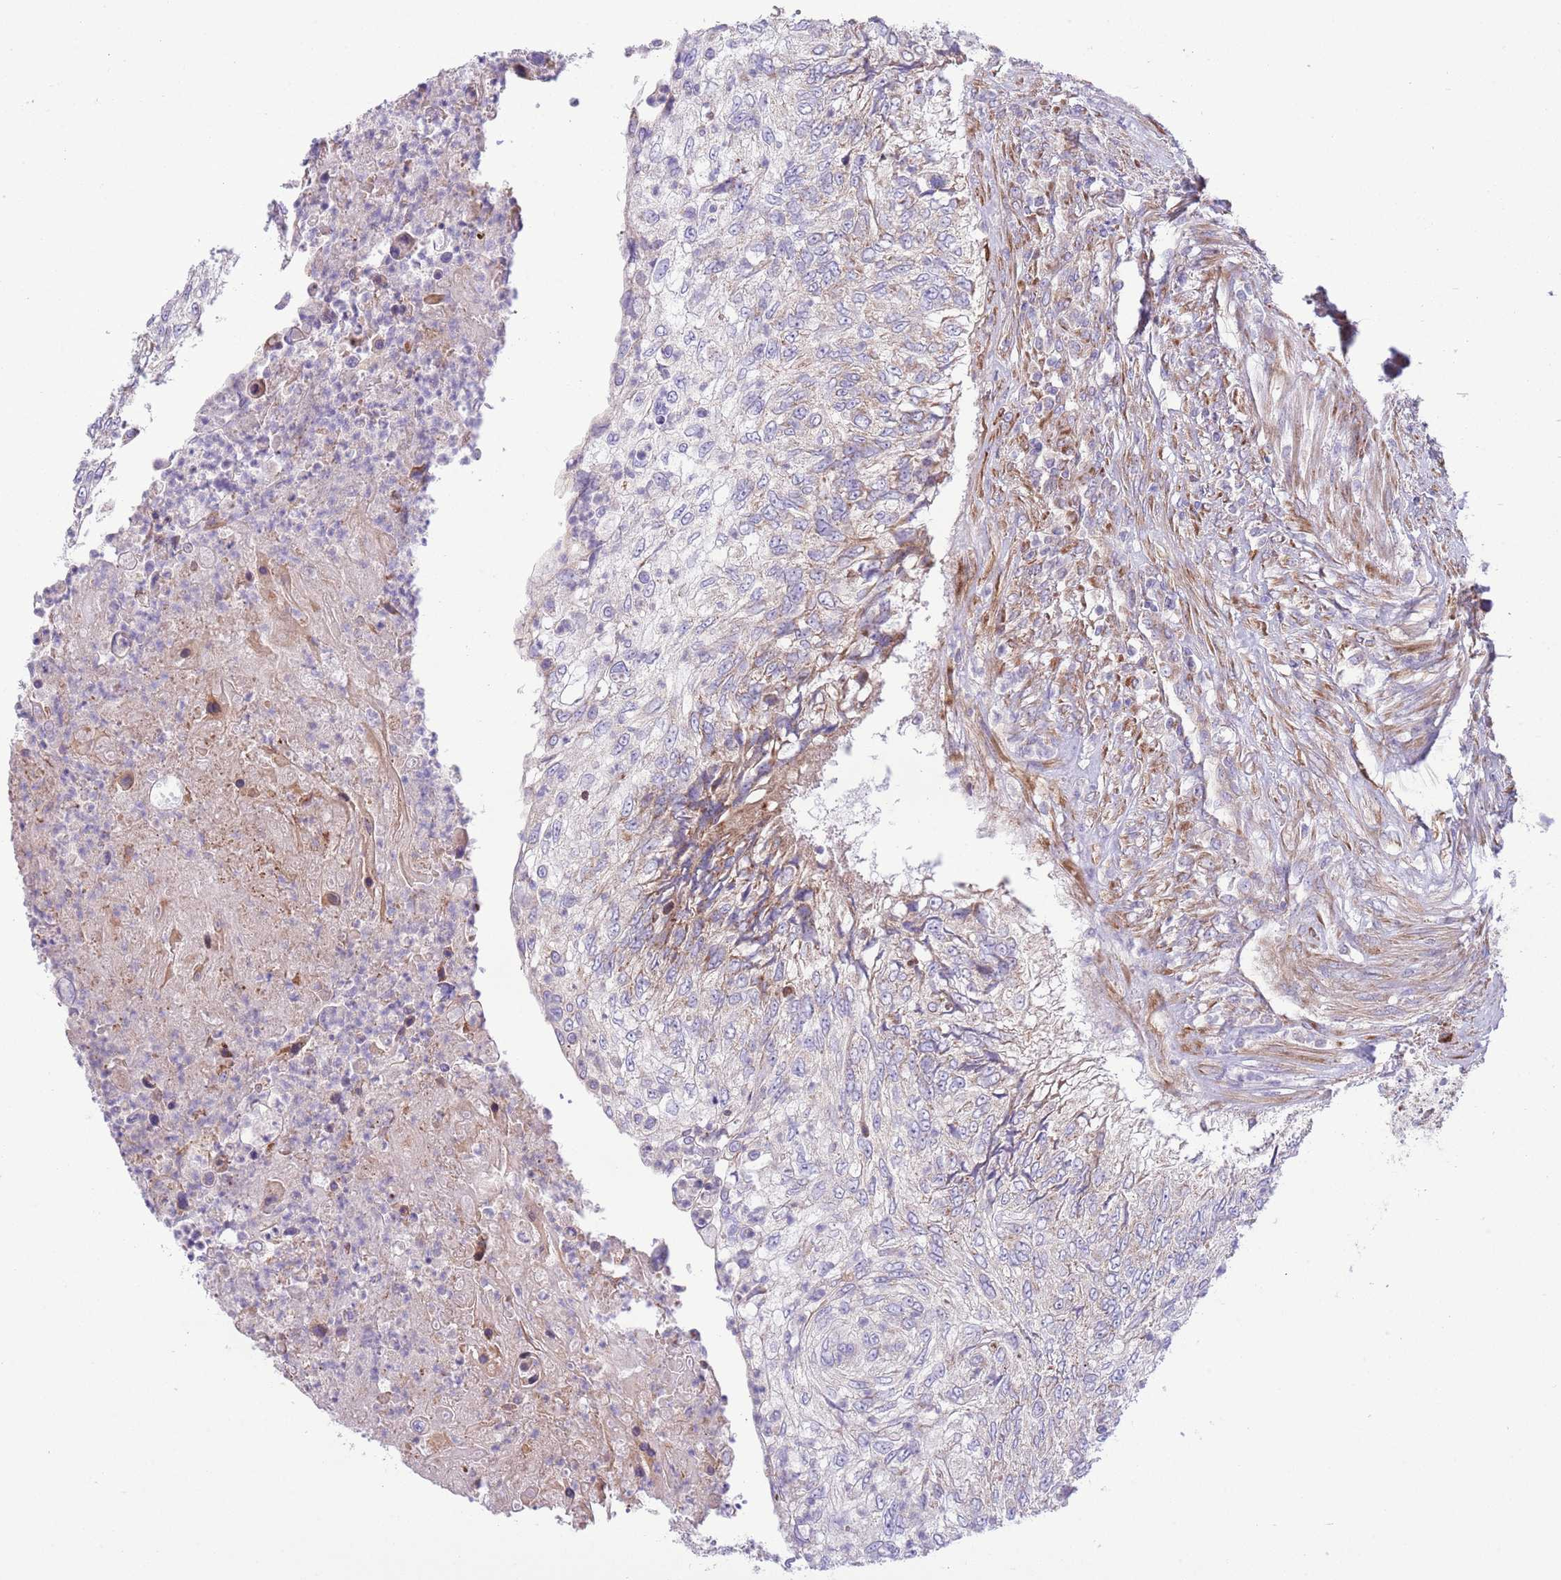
{"staining": {"intensity": "negative", "quantity": "none", "location": "none"}, "tissue": "urothelial cancer", "cell_type": "Tumor cells", "image_type": "cancer", "snomed": [{"axis": "morphology", "description": "Urothelial carcinoma, High grade"}, {"axis": "topography", "description": "Urinary bladder"}], "caption": "DAB (3,3'-diaminobenzidine) immunohistochemical staining of urothelial cancer demonstrates no significant expression in tumor cells.", "gene": "TOMM5", "patient": {"sex": "female", "age": 60}}